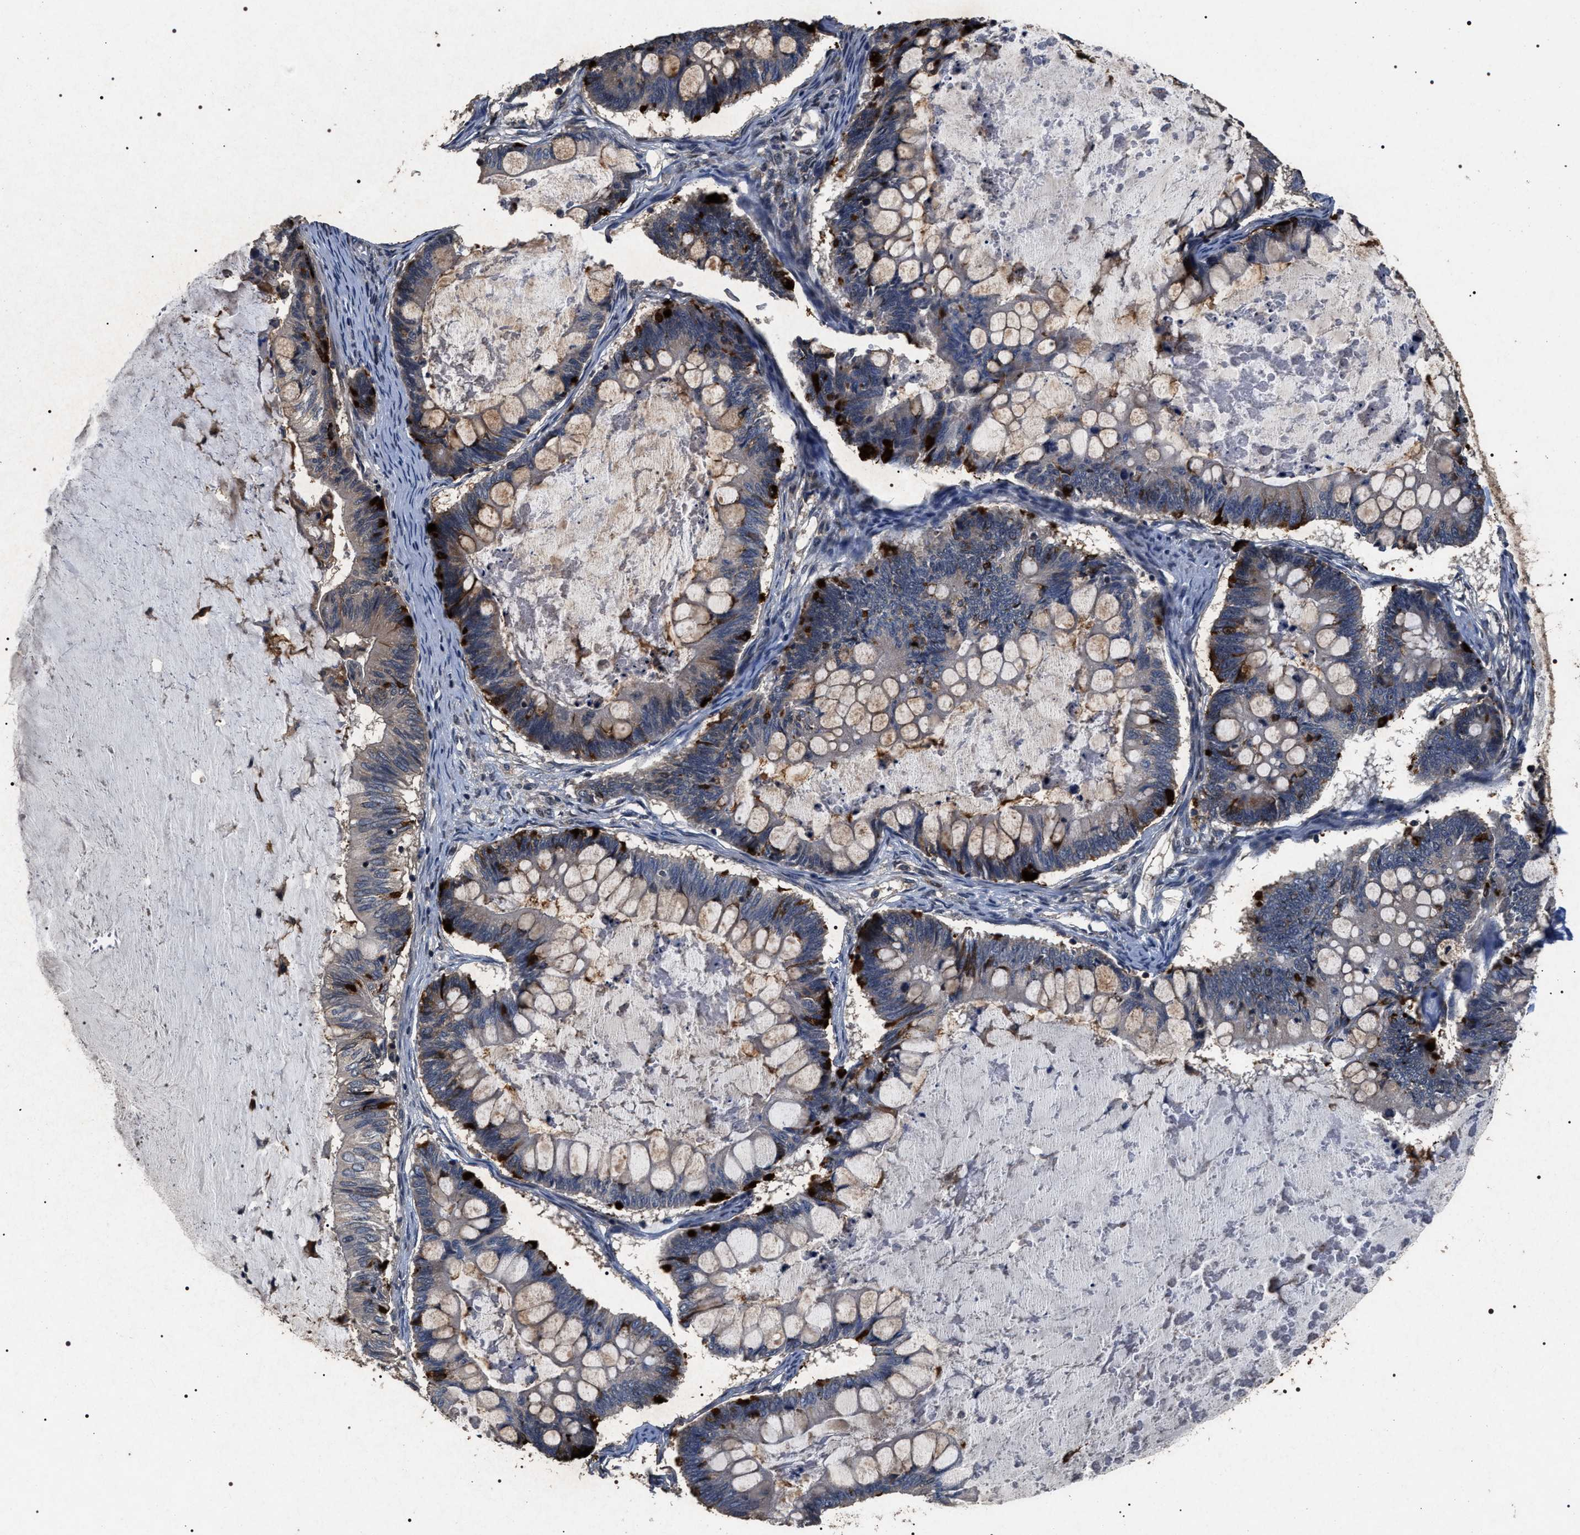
{"staining": {"intensity": "strong", "quantity": "<25%", "location": "cytoplasmic/membranous"}, "tissue": "ovarian cancer", "cell_type": "Tumor cells", "image_type": "cancer", "snomed": [{"axis": "morphology", "description": "Cystadenocarcinoma, mucinous, NOS"}, {"axis": "topography", "description": "Ovary"}], "caption": "Immunohistochemistry (IHC) image of human ovarian cancer stained for a protein (brown), which demonstrates medium levels of strong cytoplasmic/membranous positivity in approximately <25% of tumor cells.", "gene": "UPF3A", "patient": {"sex": "female", "age": 61}}